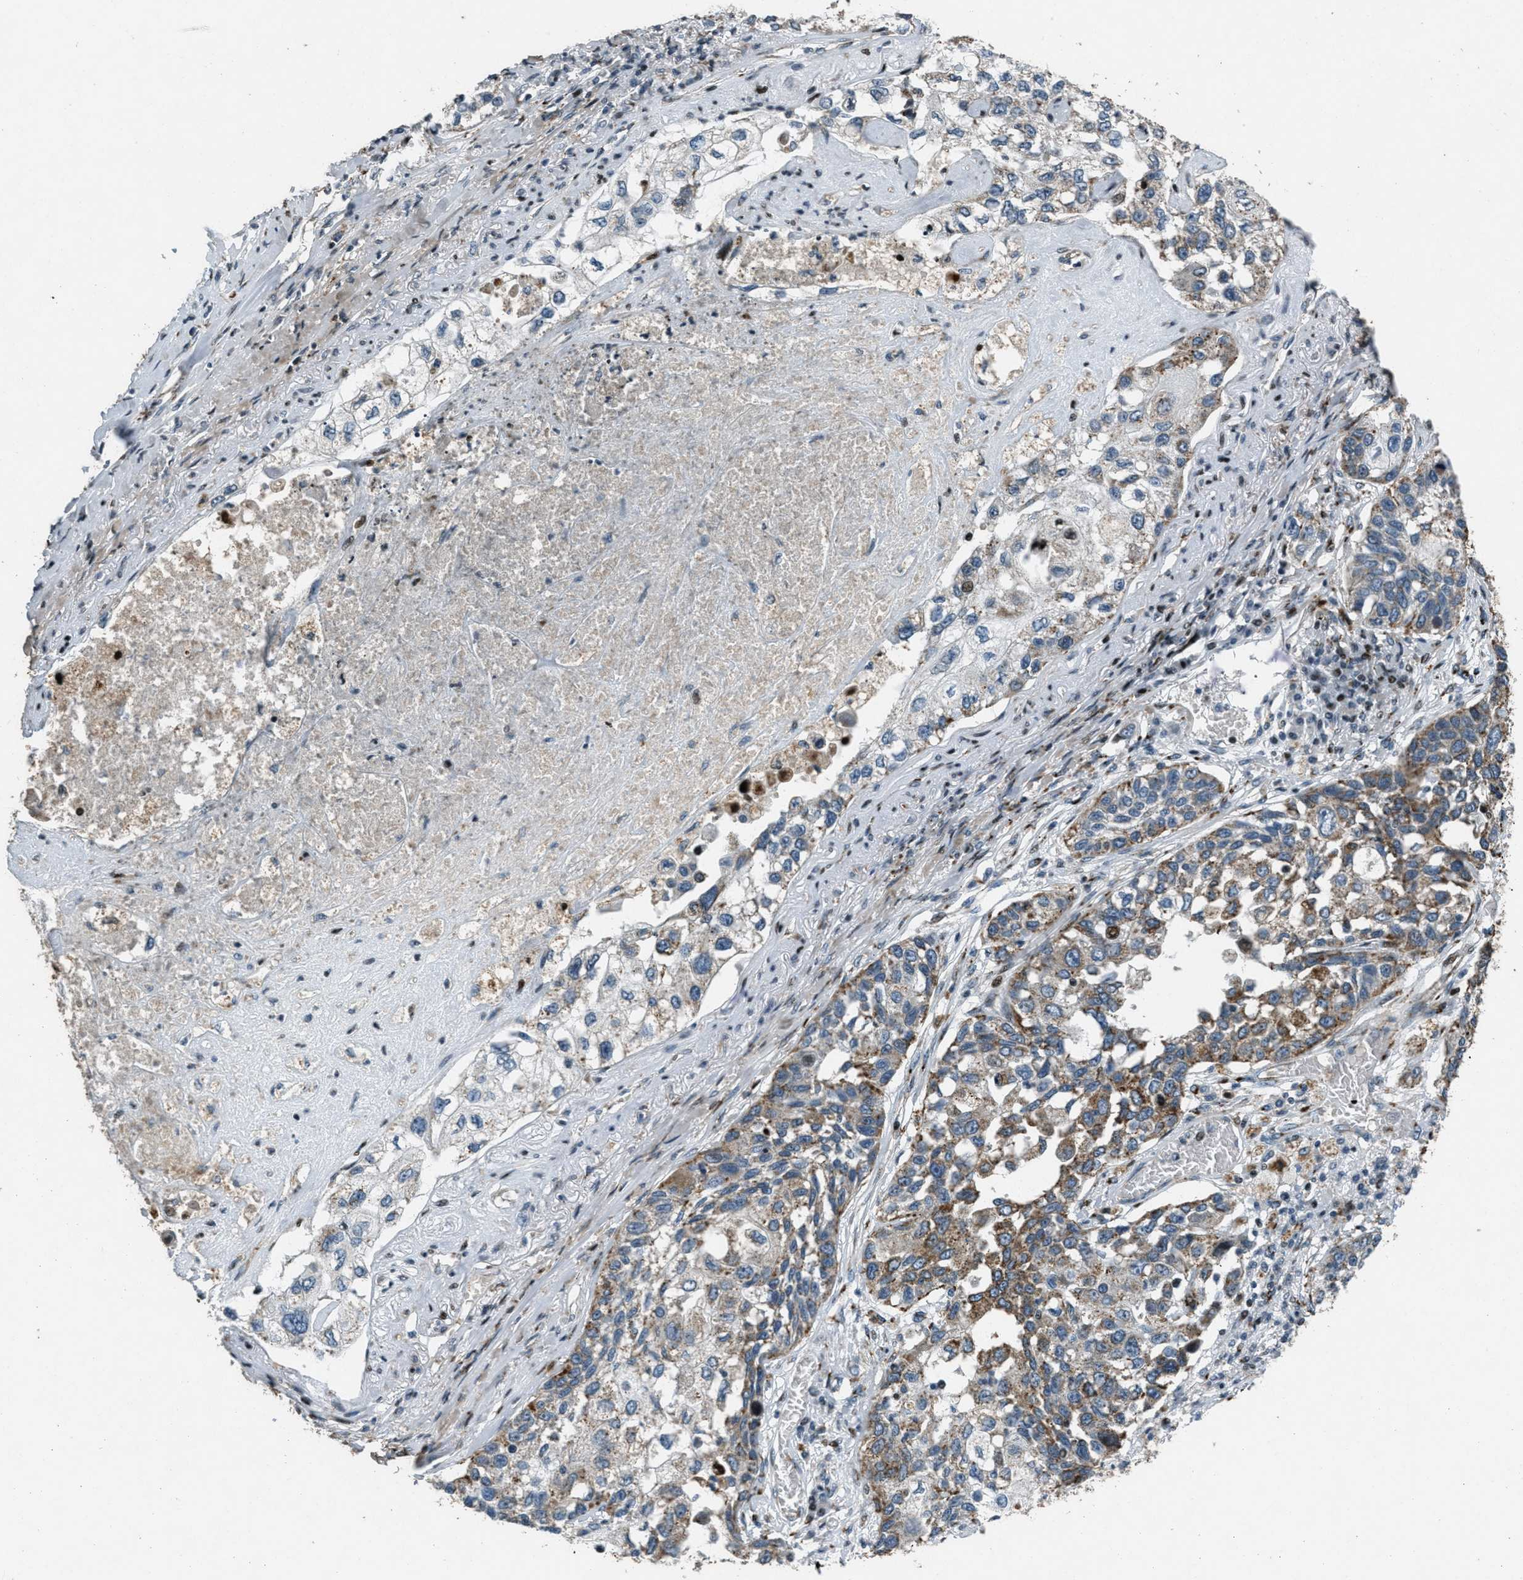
{"staining": {"intensity": "moderate", "quantity": "25%-75%", "location": "cytoplasmic/membranous"}, "tissue": "lung cancer", "cell_type": "Tumor cells", "image_type": "cancer", "snomed": [{"axis": "morphology", "description": "Squamous cell carcinoma, NOS"}, {"axis": "topography", "description": "Lung"}], "caption": "This histopathology image reveals immunohistochemistry (IHC) staining of squamous cell carcinoma (lung), with medium moderate cytoplasmic/membranous positivity in about 25%-75% of tumor cells.", "gene": "GPC6", "patient": {"sex": "male", "age": 71}}